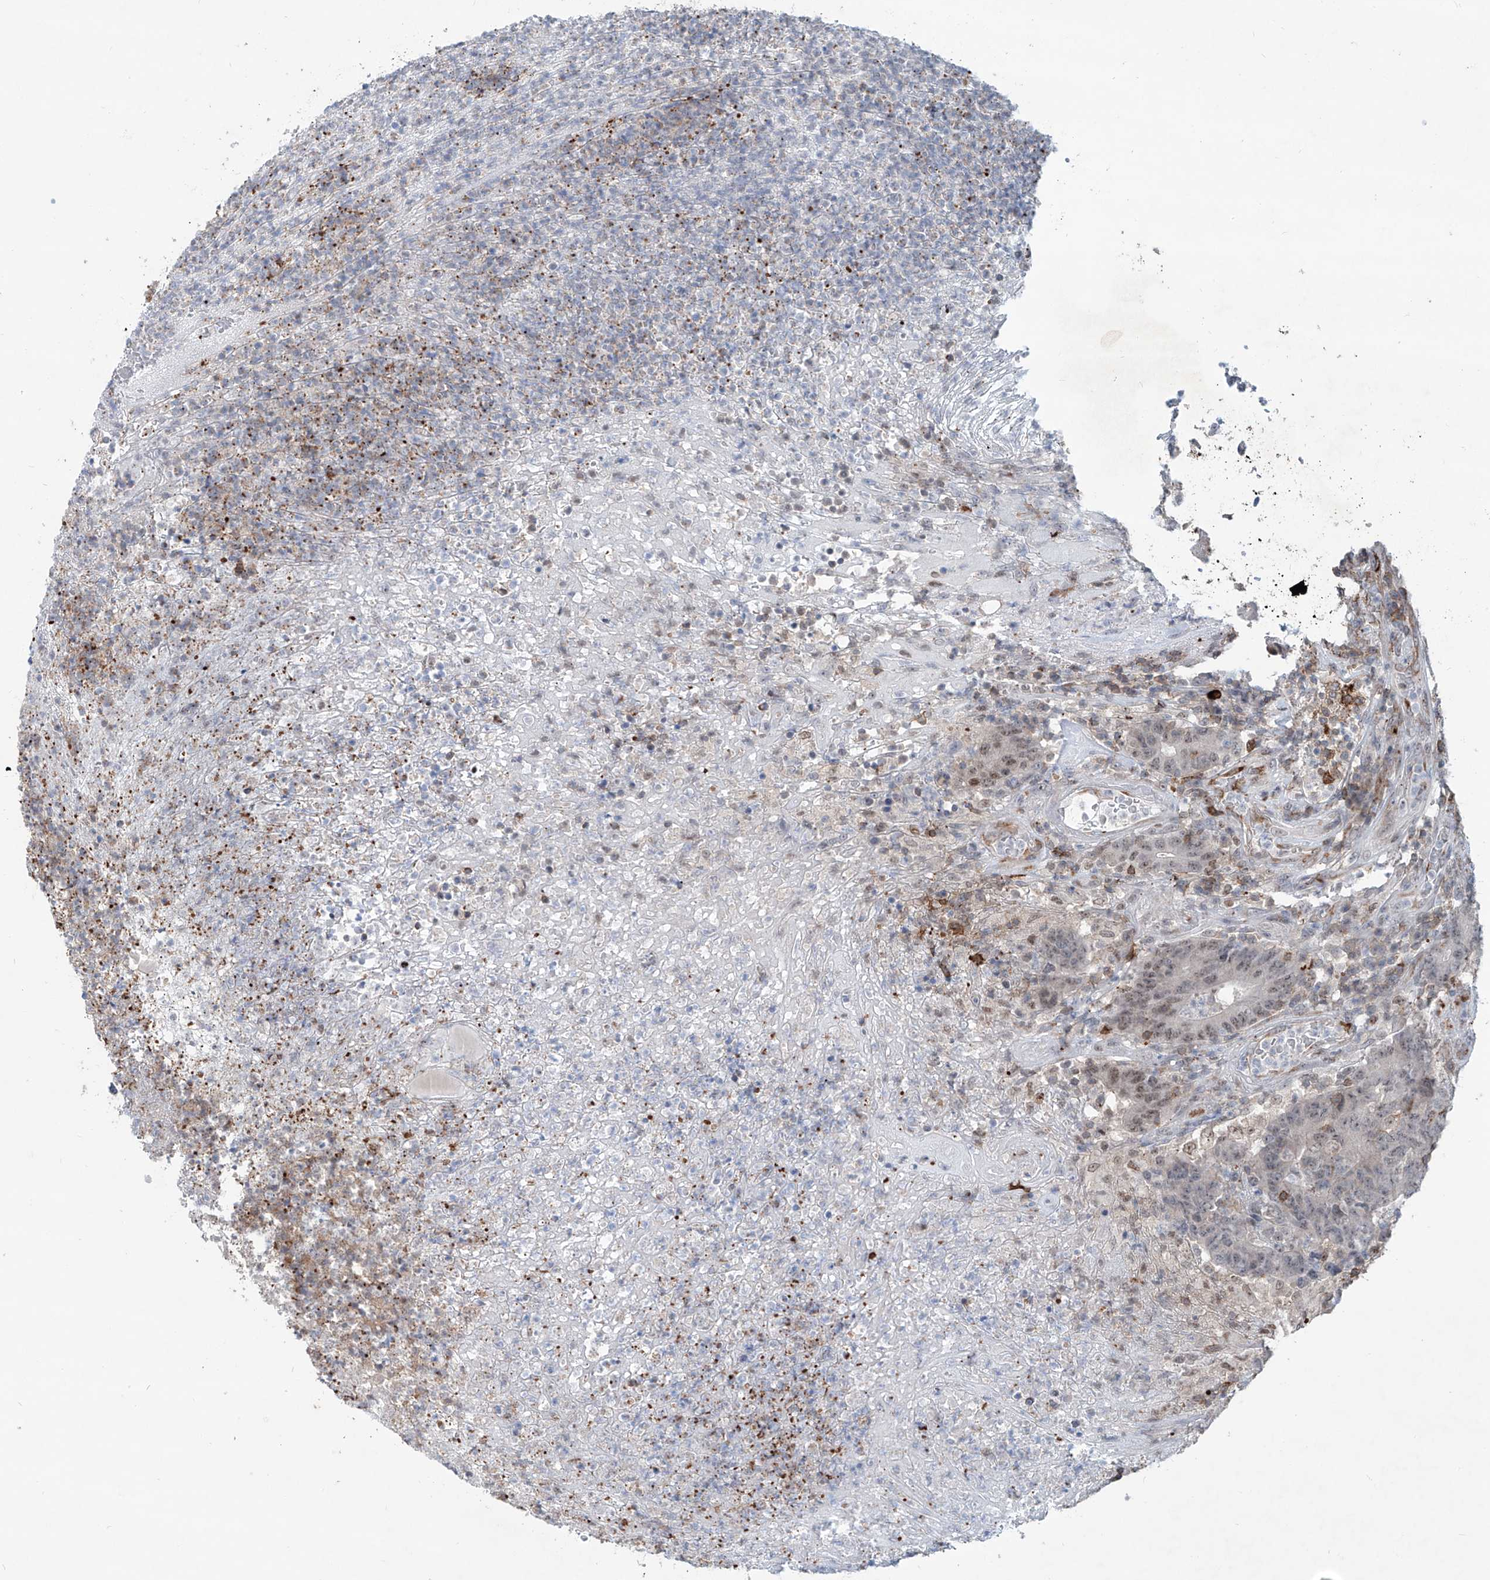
{"staining": {"intensity": "moderate", "quantity": "<25%", "location": "nuclear"}, "tissue": "colorectal cancer", "cell_type": "Tumor cells", "image_type": "cancer", "snomed": [{"axis": "morphology", "description": "Normal tissue, NOS"}, {"axis": "morphology", "description": "Adenocarcinoma, NOS"}, {"axis": "topography", "description": "Colon"}], "caption": "Protein staining demonstrates moderate nuclear positivity in about <25% of tumor cells in colorectal cancer (adenocarcinoma).", "gene": "ZBTB48", "patient": {"sex": "female", "age": 75}}